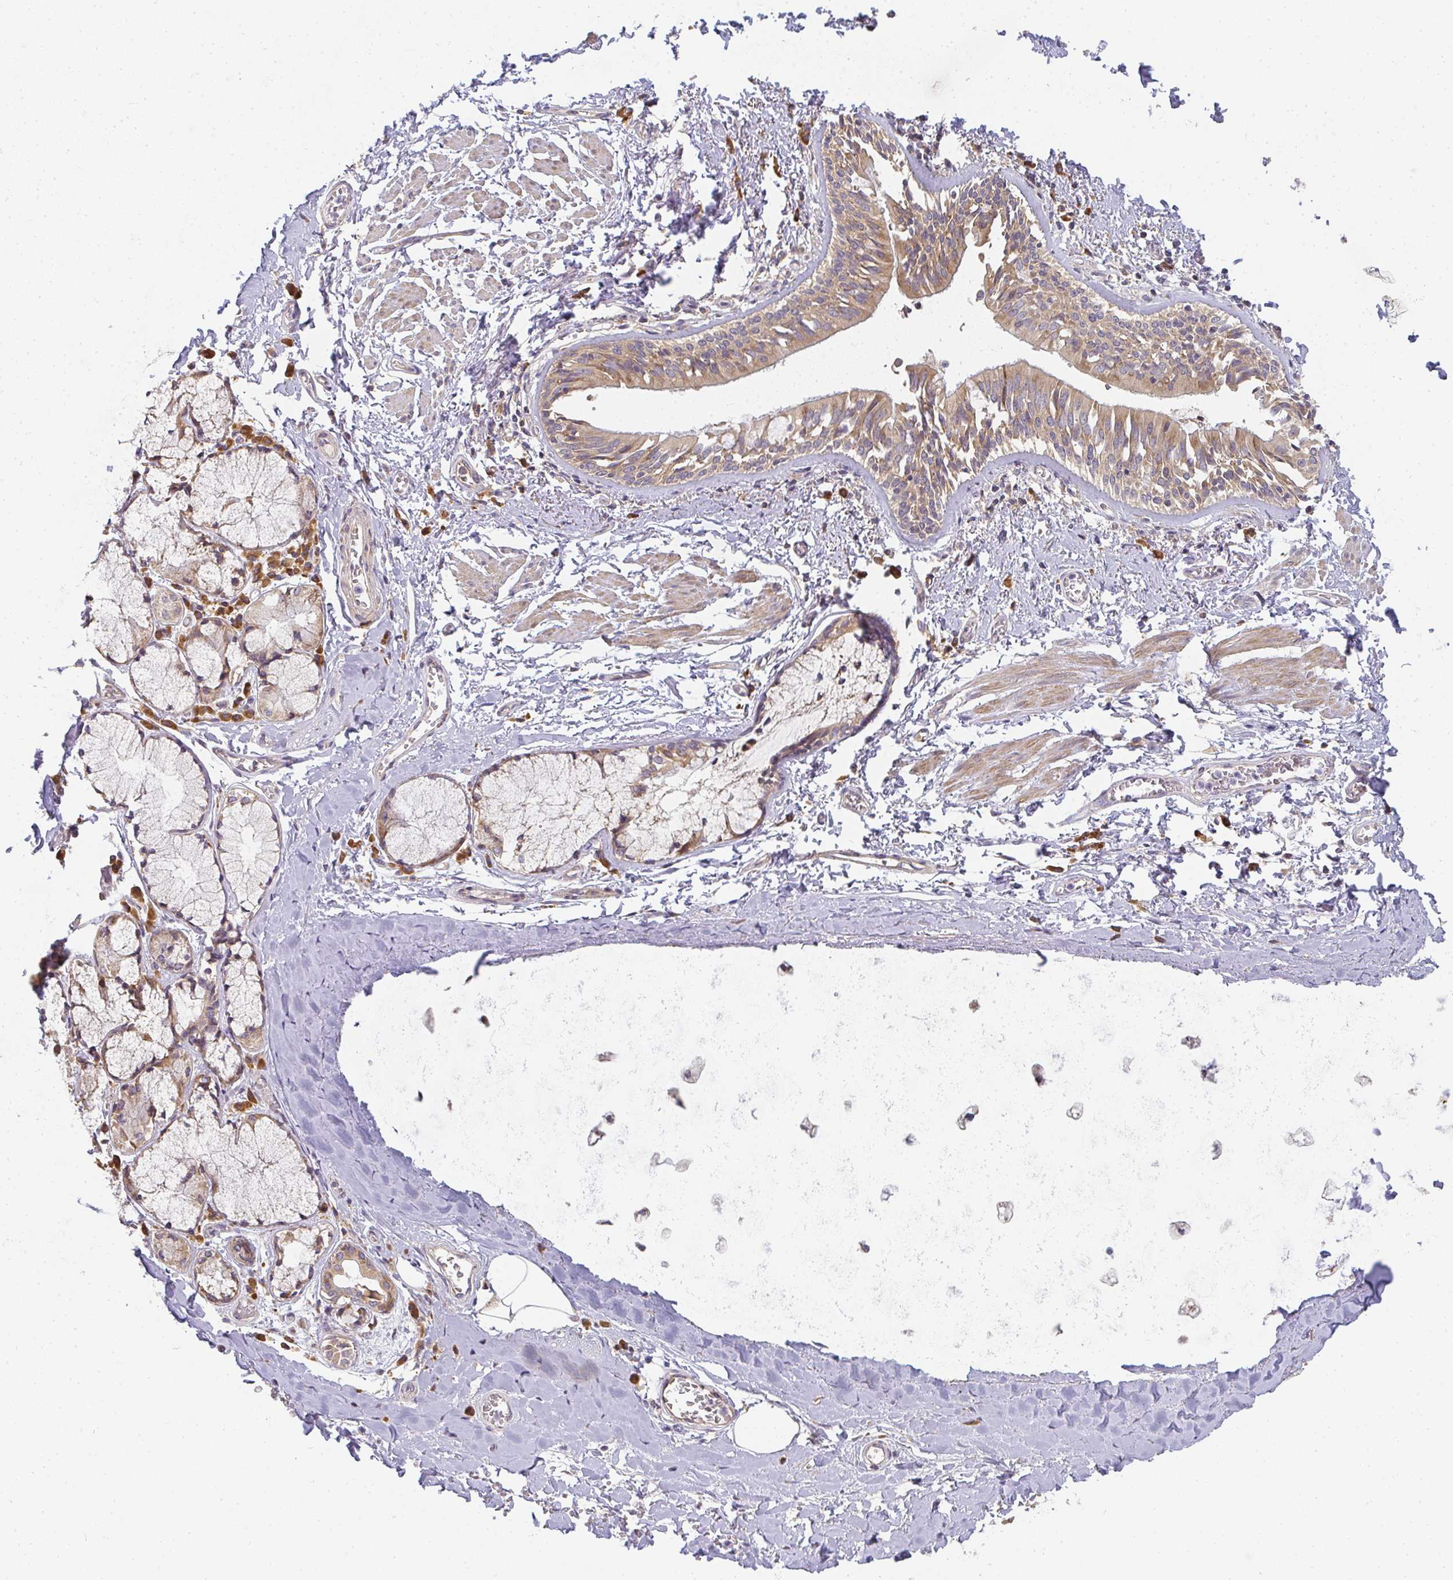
{"staining": {"intensity": "weak", "quantity": "25%-75%", "location": "cytoplasmic/membranous"}, "tissue": "adipose tissue", "cell_type": "Adipocytes", "image_type": "normal", "snomed": [{"axis": "morphology", "description": "Normal tissue, NOS"}, {"axis": "morphology", "description": "Degeneration, NOS"}, {"axis": "topography", "description": "Cartilage tissue"}, {"axis": "topography", "description": "Lung"}], "caption": "DAB immunohistochemical staining of normal human adipose tissue reveals weak cytoplasmic/membranous protein positivity in approximately 25%-75% of adipocytes.", "gene": "SLC35B3", "patient": {"sex": "female", "age": 61}}